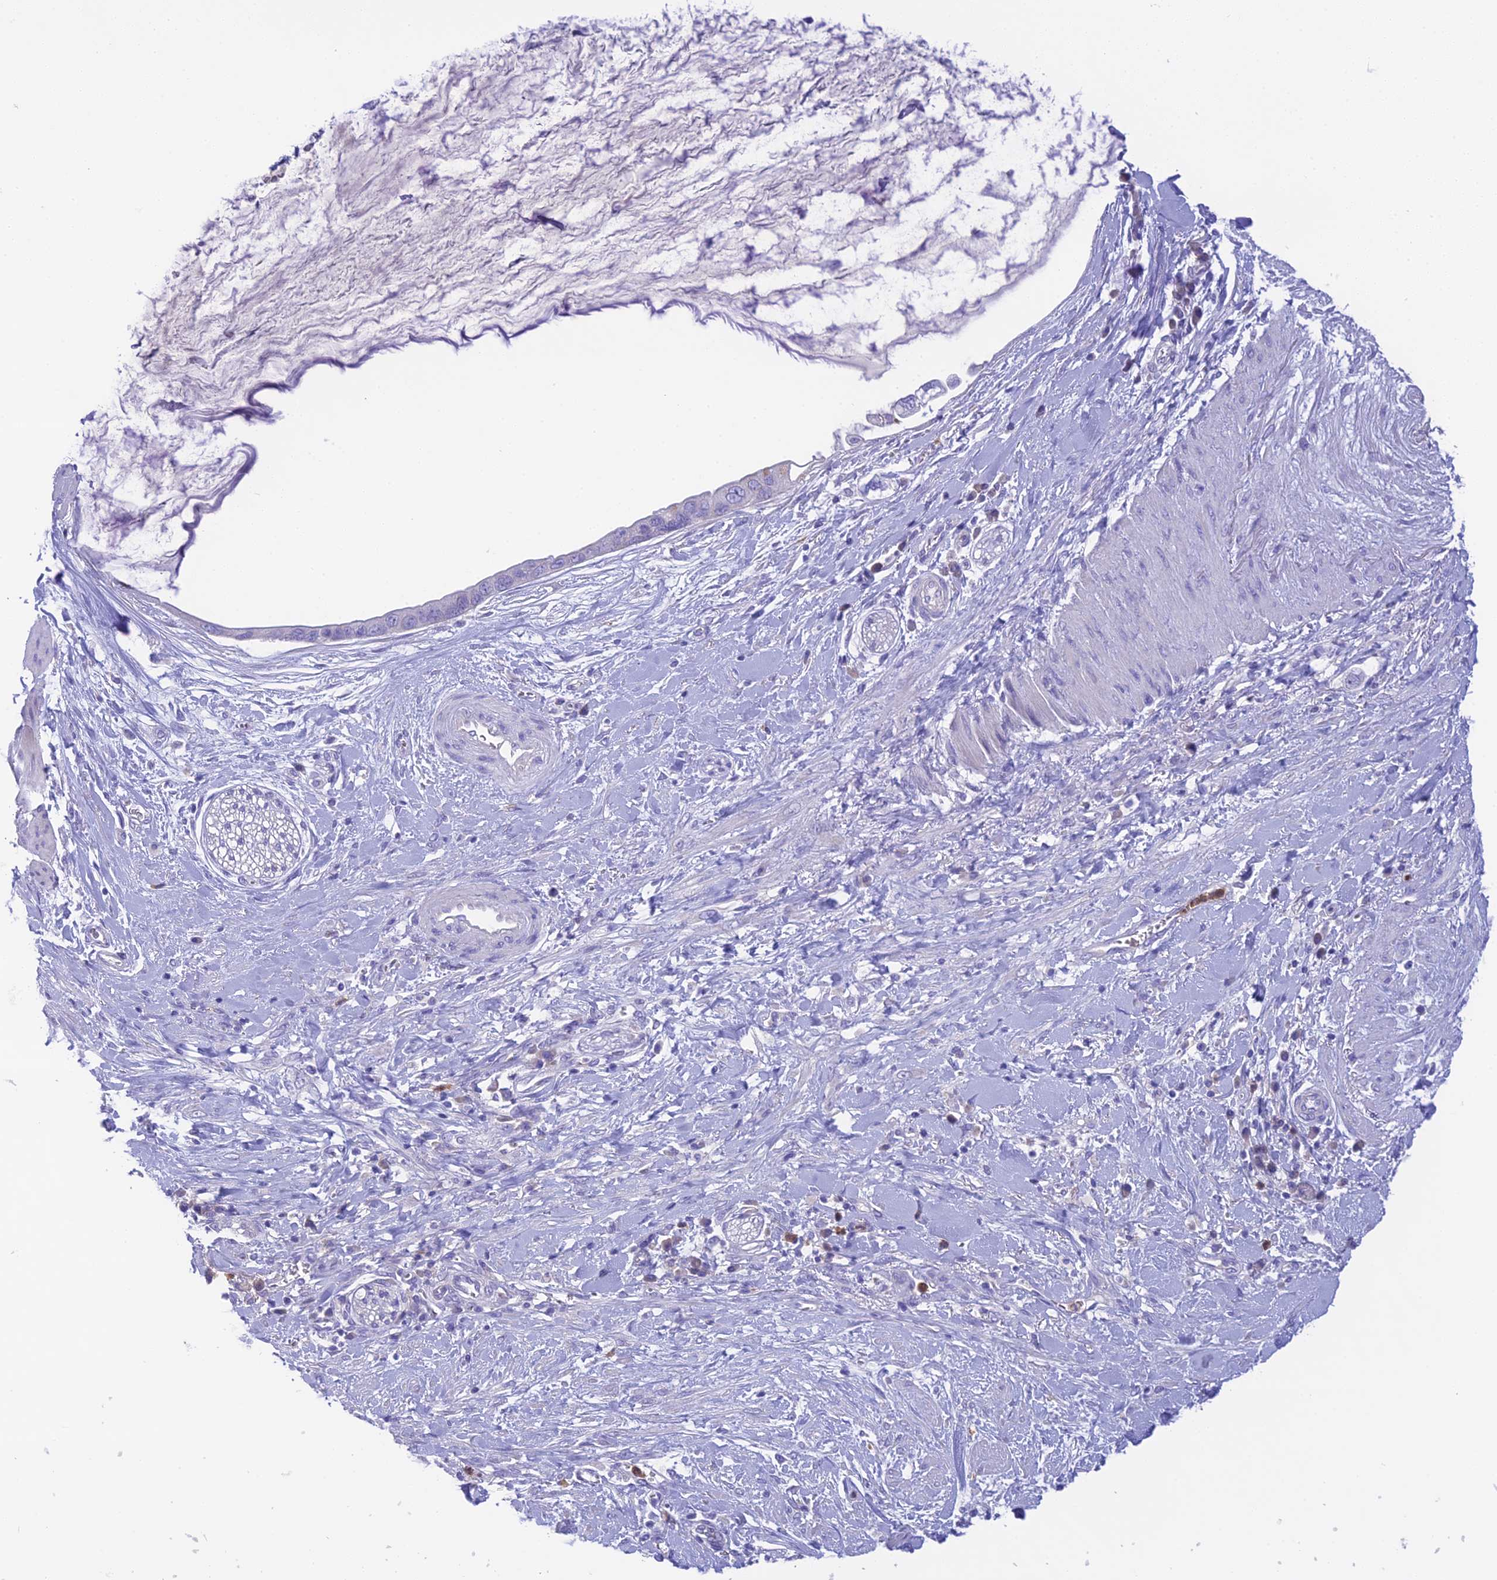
{"staining": {"intensity": "negative", "quantity": "none", "location": "none"}, "tissue": "pancreatic cancer", "cell_type": "Tumor cells", "image_type": "cancer", "snomed": [{"axis": "morphology", "description": "Adenocarcinoma, NOS"}, {"axis": "topography", "description": "Pancreas"}], "caption": "This is an IHC image of adenocarcinoma (pancreatic). There is no positivity in tumor cells.", "gene": "KIAA0408", "patient": {"sex": "male", "age": 75}}